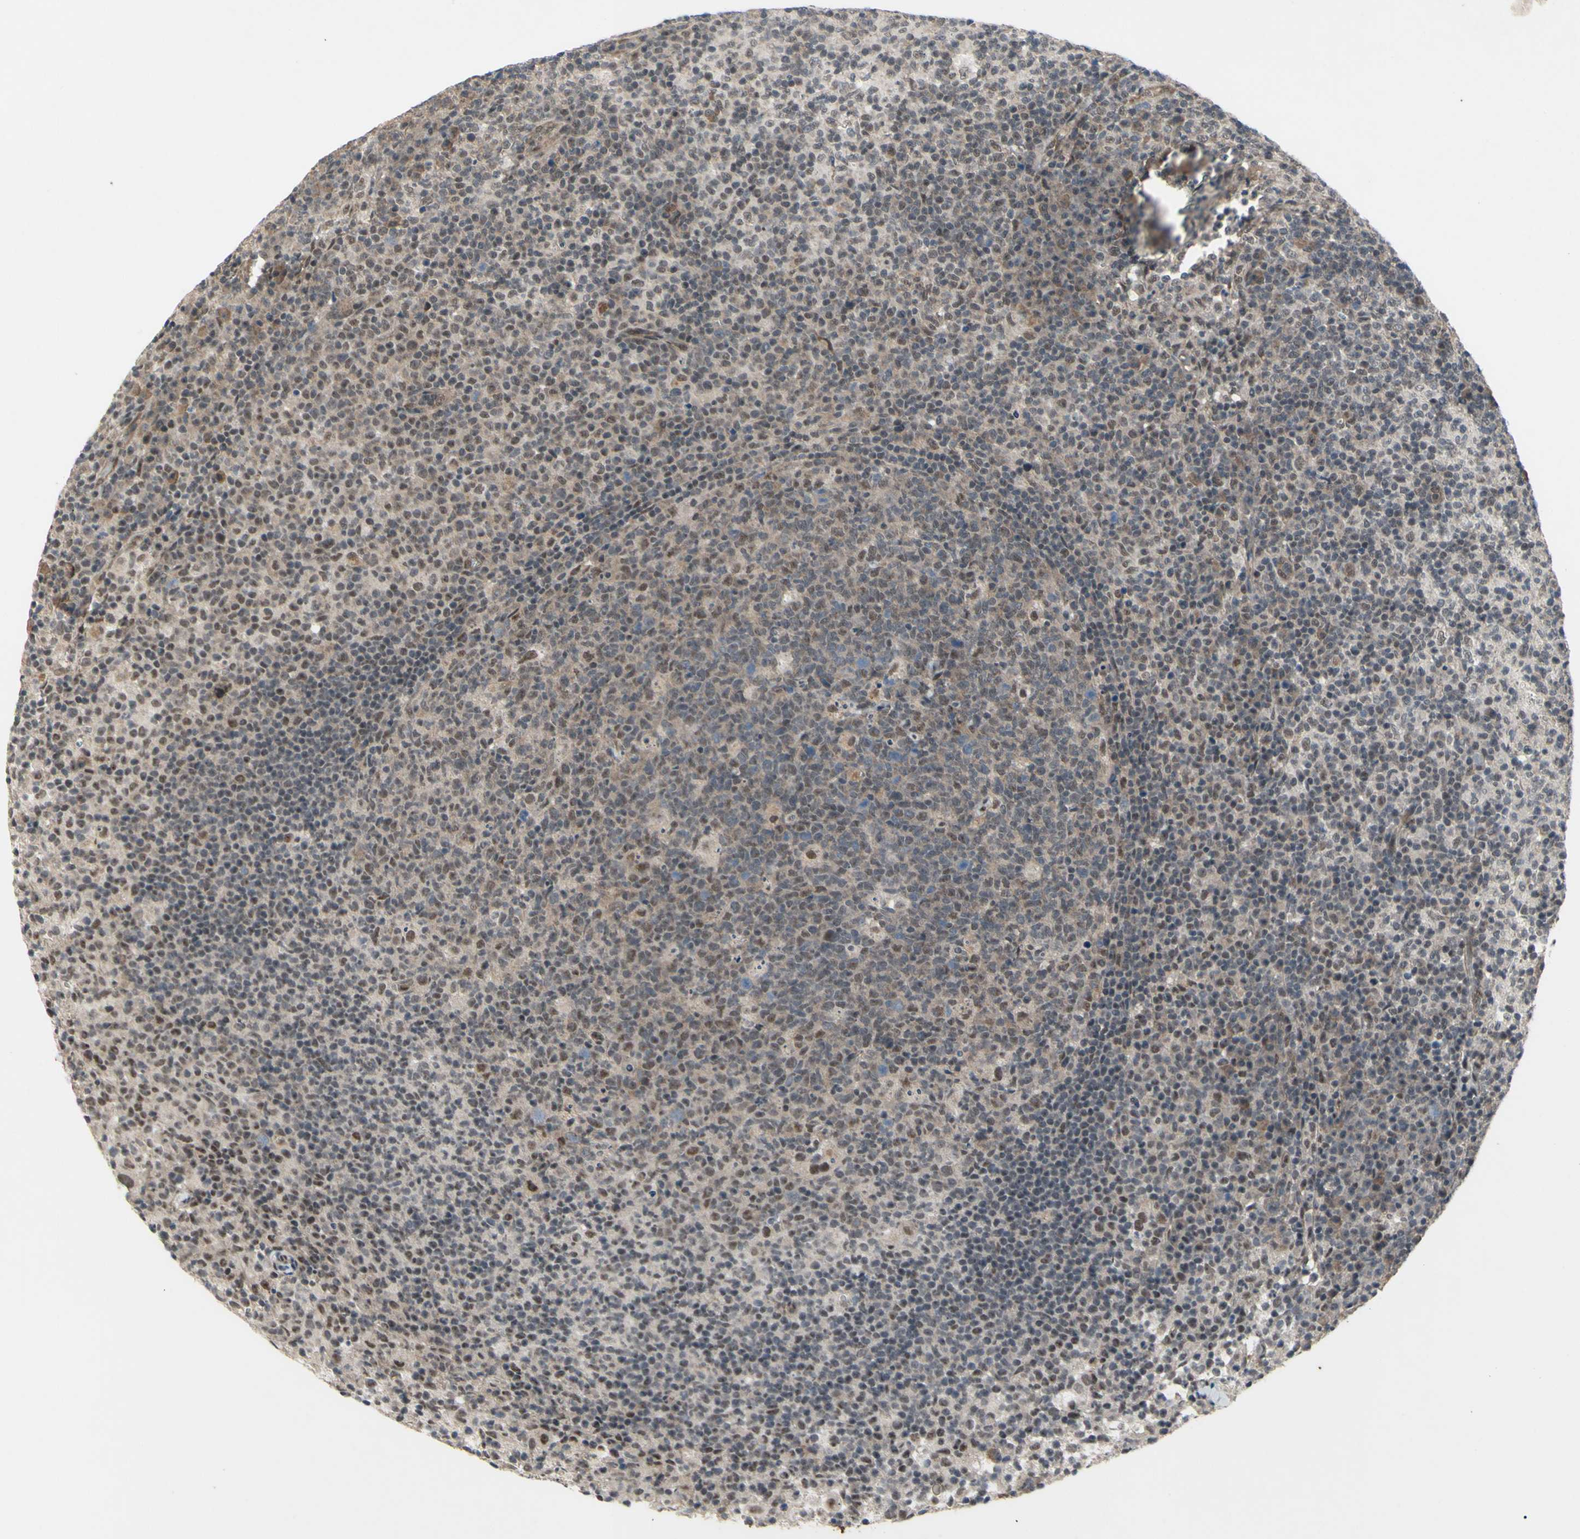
{"staining": {"intensity": "moderate", "quantity": "<25%", "location": "nuclear"}, "tissue": "lymph node", "cell_type": "Germinal center cells", "image_type": "normal", "snomed": [{"axis": "morphology", "description": "Normal tissue, NOS"}, {"axis": "morphology", "description": "Inflammation, NOS"}, {"axis": "topography", "description": "Lymph node"}], "caption": "A low amount of moderate nuclear expression is seen in approximately <25% of germinal center cells in unremarkable lymph node.", "gene": "TRDMT1", "patient": {"sex": "male", "age": 55}}